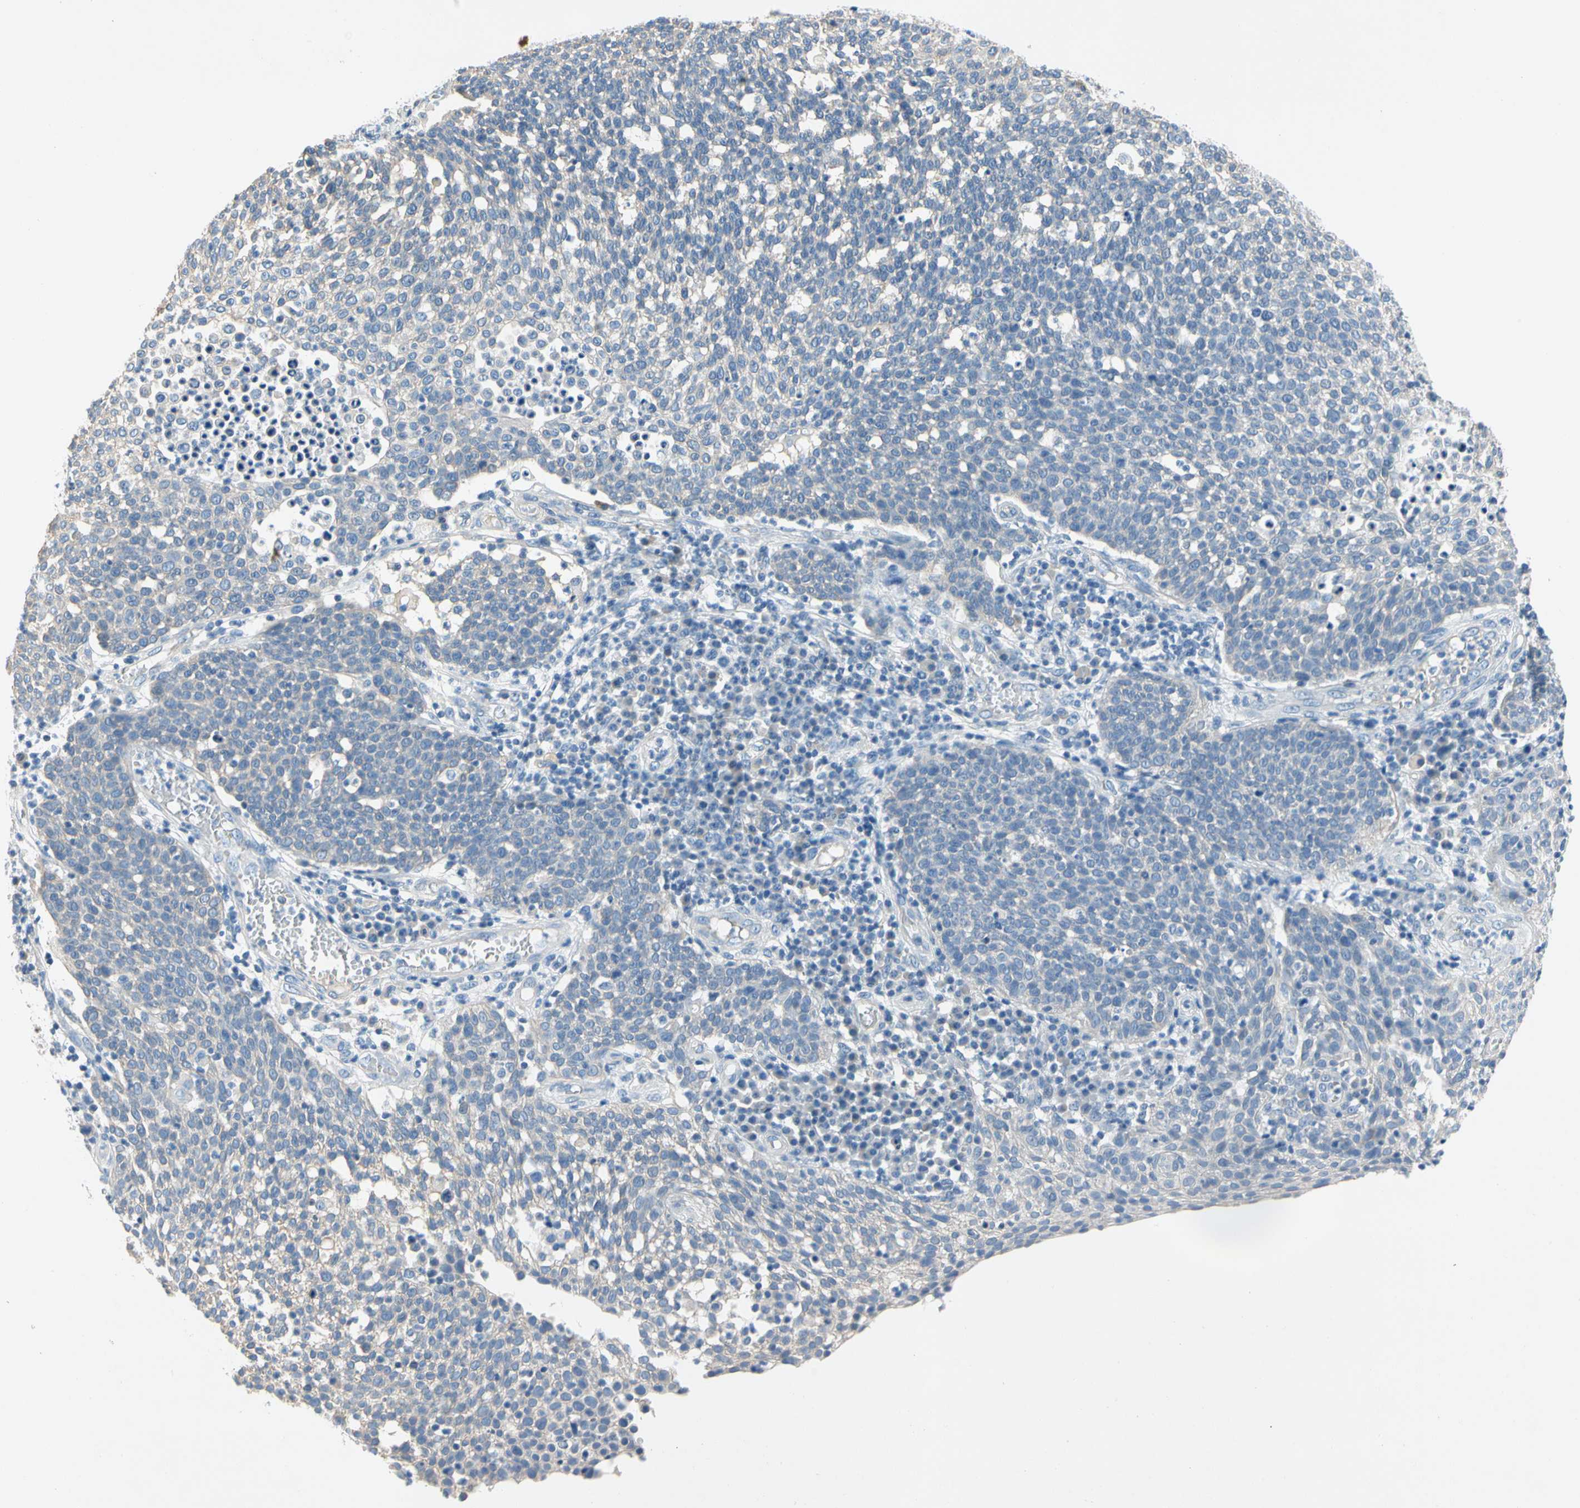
{"staining": {"intensity": "negative", "quantity": "none", "location": "none"}, "tissue": "cervical cancer", "cell_type": "Tumor cells", "image_type": "cancer", "snomed": [{"axis": "morphology", "description": "Squamous cell carcinoma, NOS"}, {"axis": "topography", "description": "Cervix"}], "caption": "Tumor cells show no significant expression in cervical cancer.", "gene": "CA14", "patient": {"sex": "female", "age": 34}}